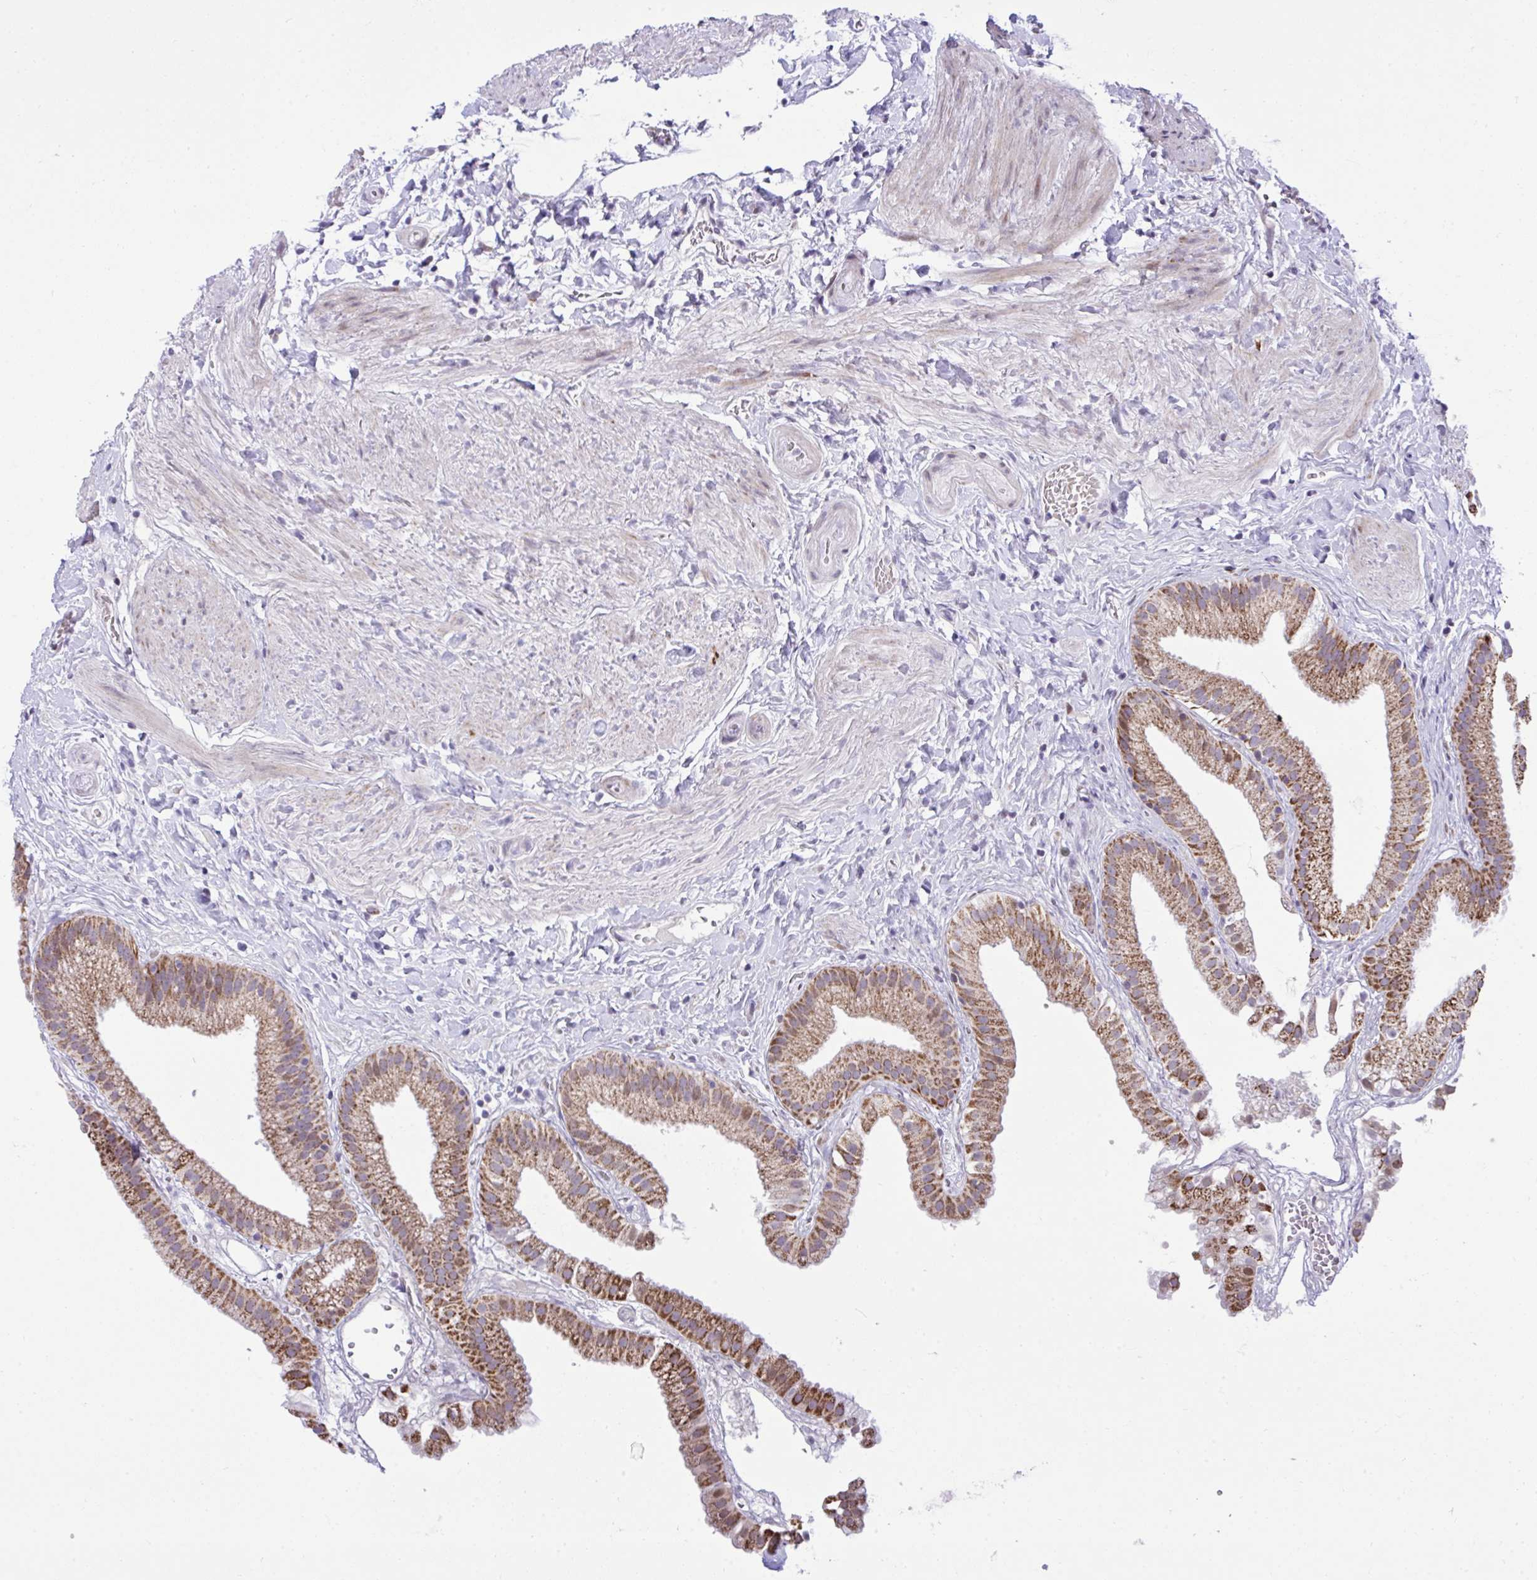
{"staining": {"intensity": "strong", "quantity": ">75%", "location": "cytoplasmic/membranous"}, "tissue": "gallbladder", "cell_type": "Glandular cells", "image_type": "normal", "snomed": [{"axis": "morphology", "description": "Normal tissue, NOS"}, {"axis": "topography", "description": "Gallbladder"}], "caption": "DAB (3,3'-diaminobenzidine) immunohistochemical staining of unremarkable gallbladder exhibits strong cytoplasmic/membranous protein positivity in approximately >75% of glandular cells.", "gene": "ZNF362", "patient": {"sex": "female", "age": 63}}